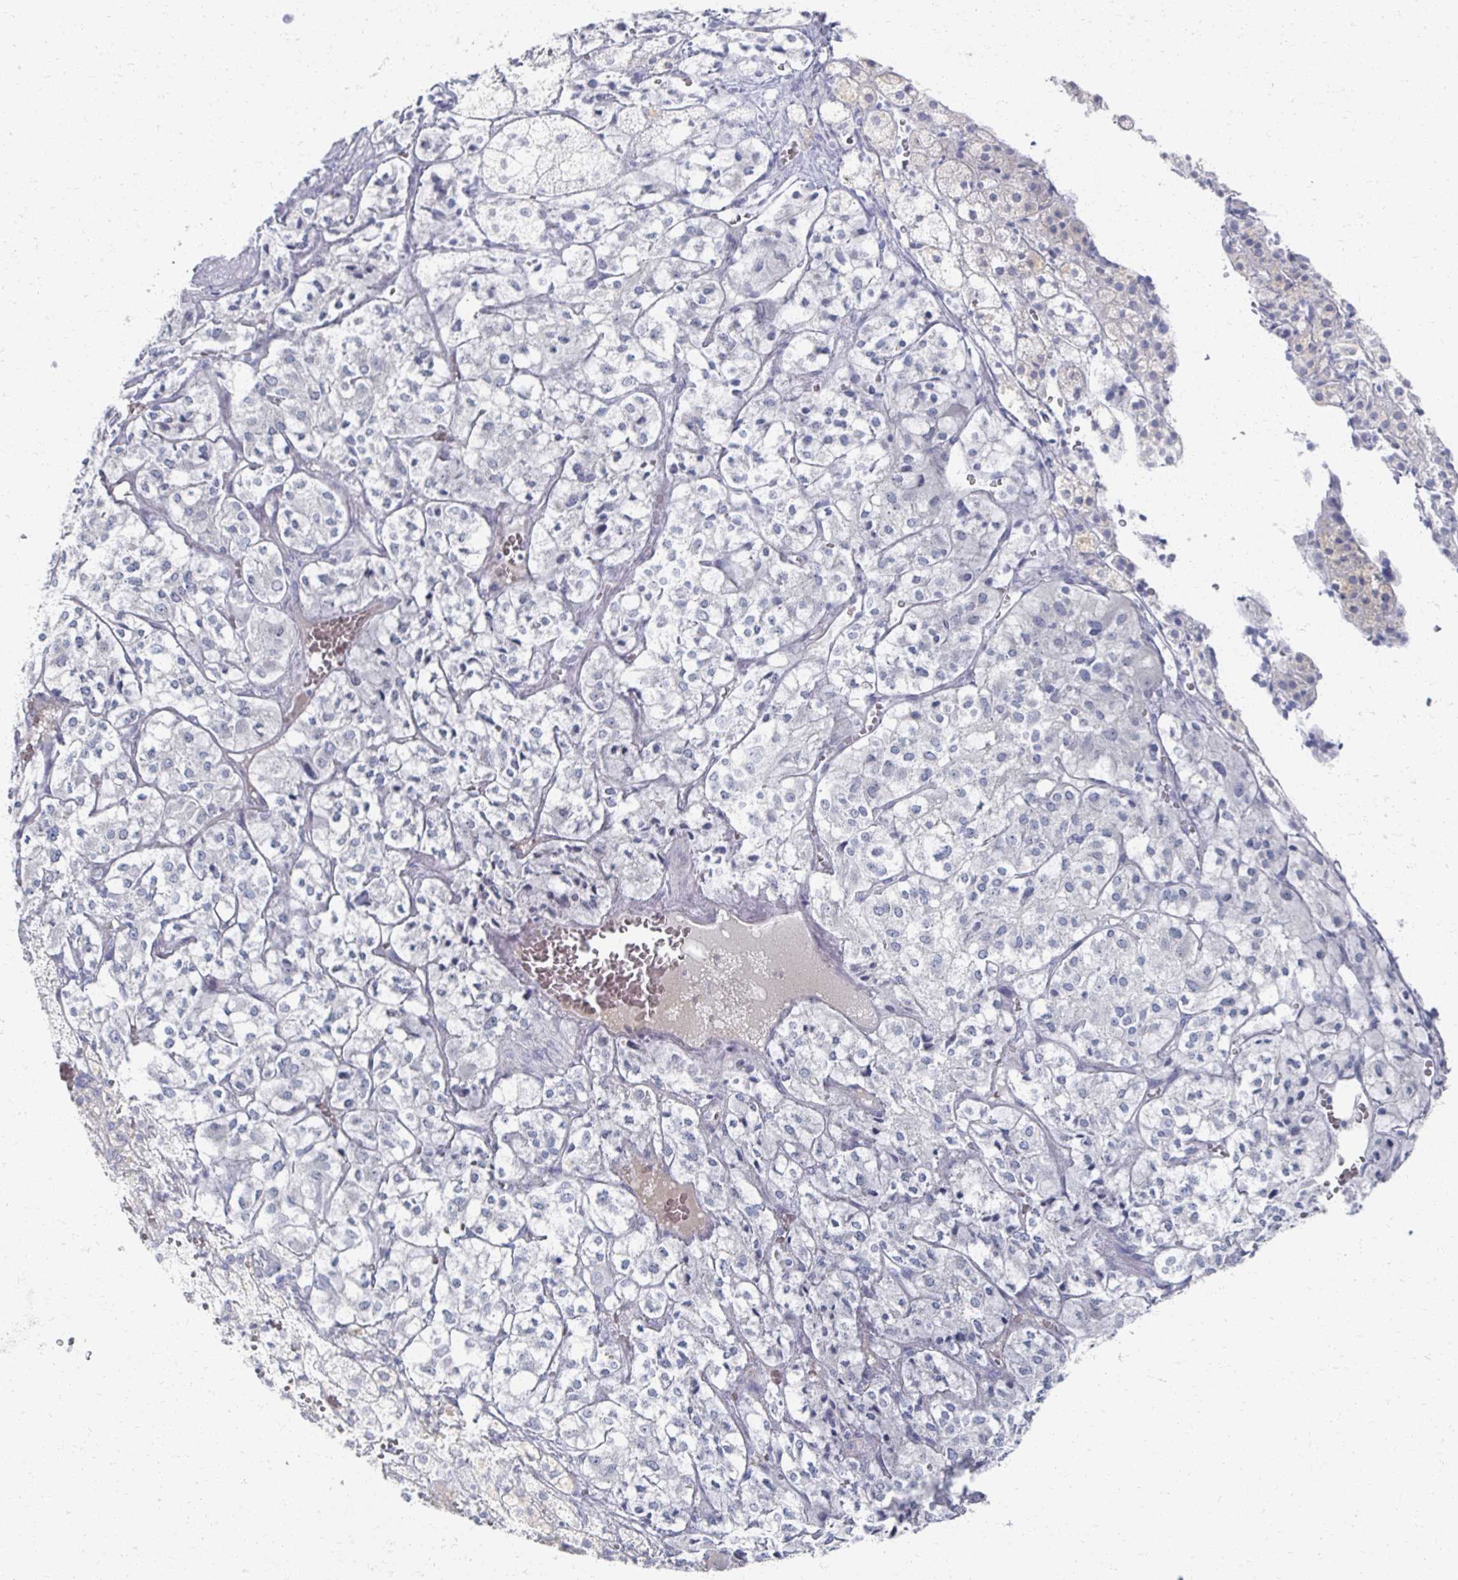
{"staining": {"intensity": "negative", "quantity": "none", "location": "none"}, "tissue": "adrenal gland", "cell_type": "Glandular cells", "image_type": "normal", "snomed": [{"axis": "morphology", "description": "Normal tissue, NOS"}, {"axis": "topography", "description": "Adrenal gland"}], "caption": "Immunohistochemistry (IHC) micrograph of unremarkable human adrenal gland stained for a protein (brown), which displays no expression in glandular cells.", "gene": "PRR20A", "patient": {"sex": "male", "age": 53}}